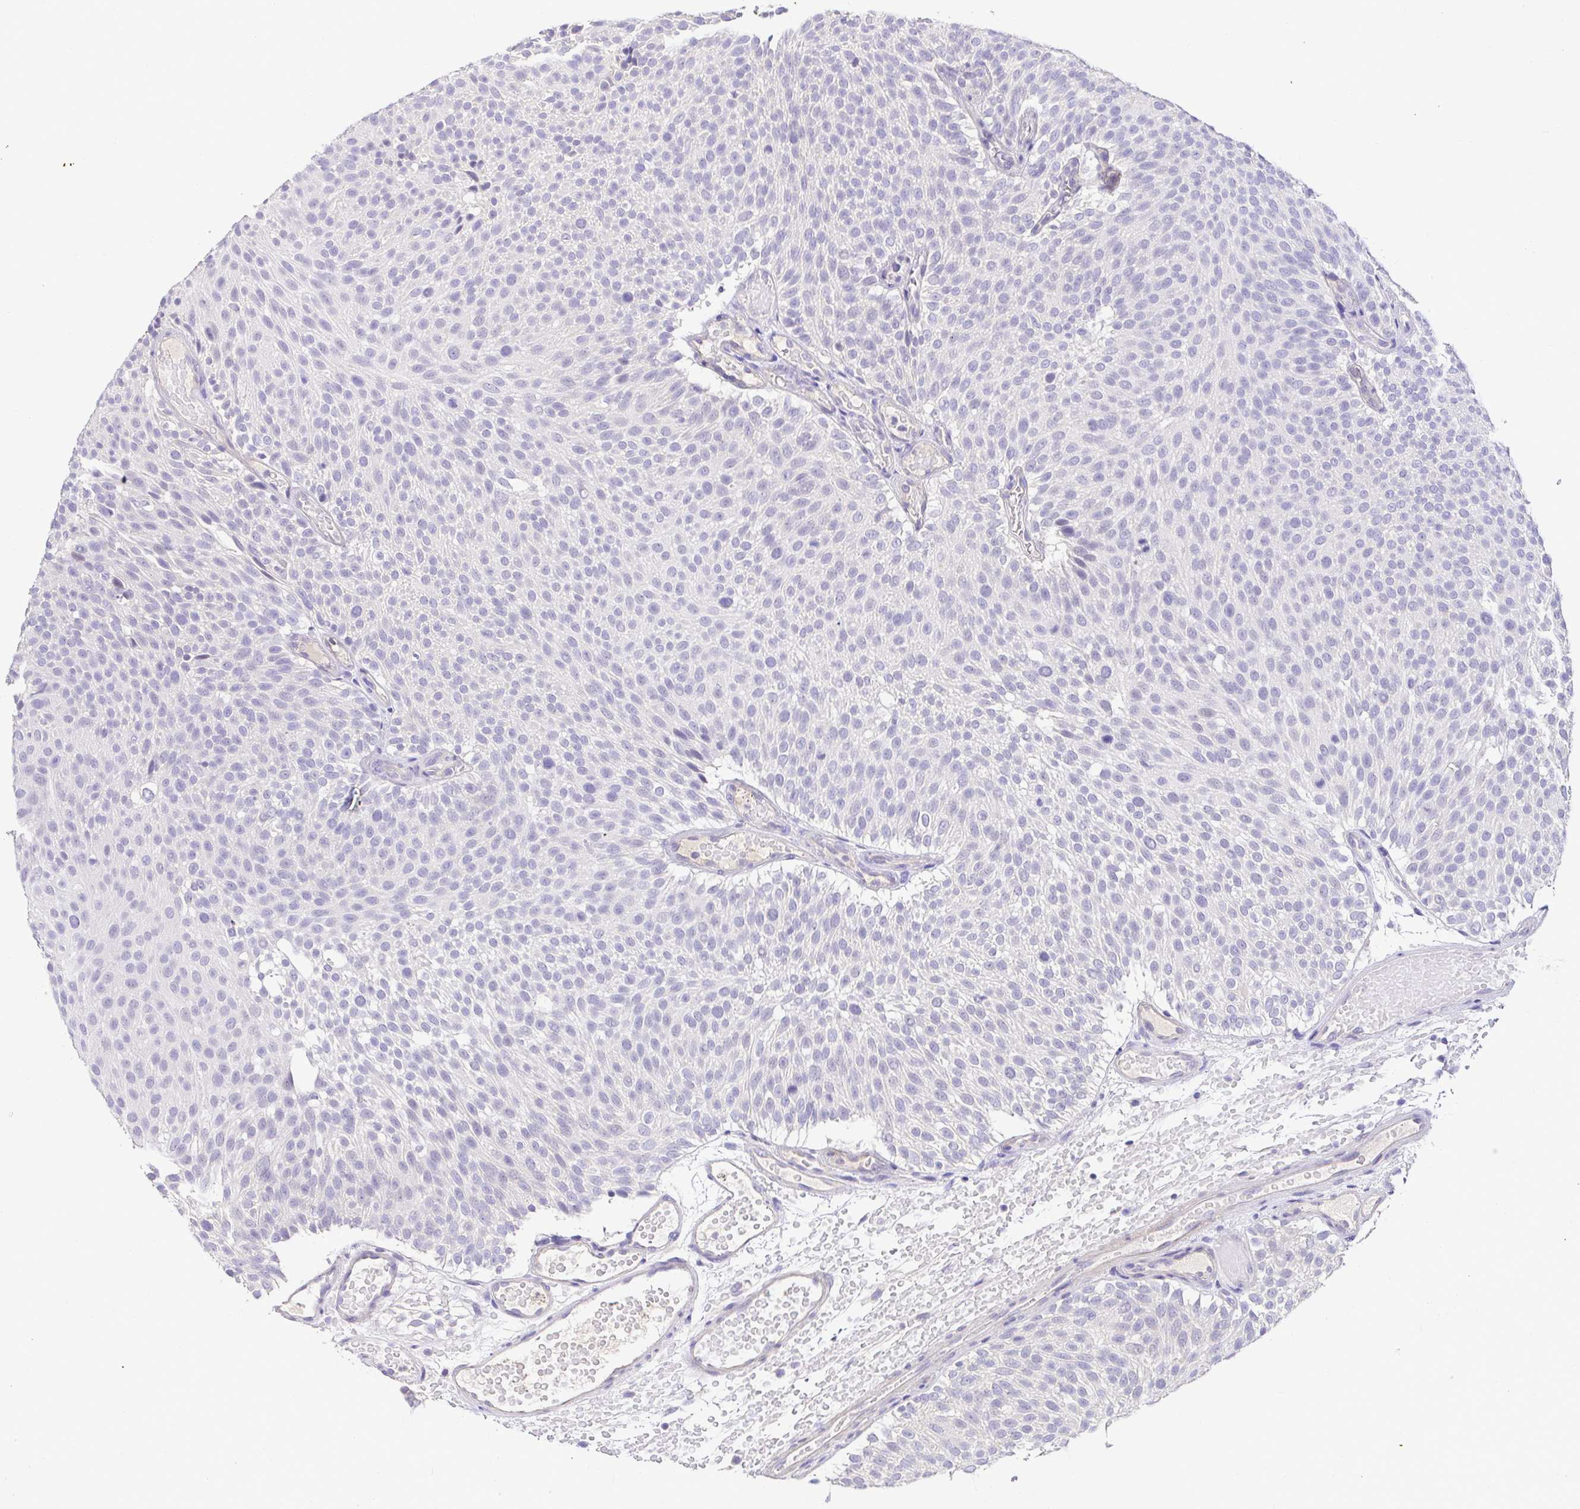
{"staining": {"intensity": "negative", "quantity": "none", "location": "none"}, "tissue": "urothelial cancer", "cell_type": "Tumor cells", "image_type": "cancer", "snomed": [{"axis": "morphology", "description": "Urothelial carcinoma, Low grade"}, {"axis": "topography", "description": "Urinary bladder"}], "caption": "The IHC histopathology image has no significant staining in tumor cells of urothelial carcinoma (low-grade) tissue.", "gene": "CDO1", "patient": {"sex": "male", "age": 78}}